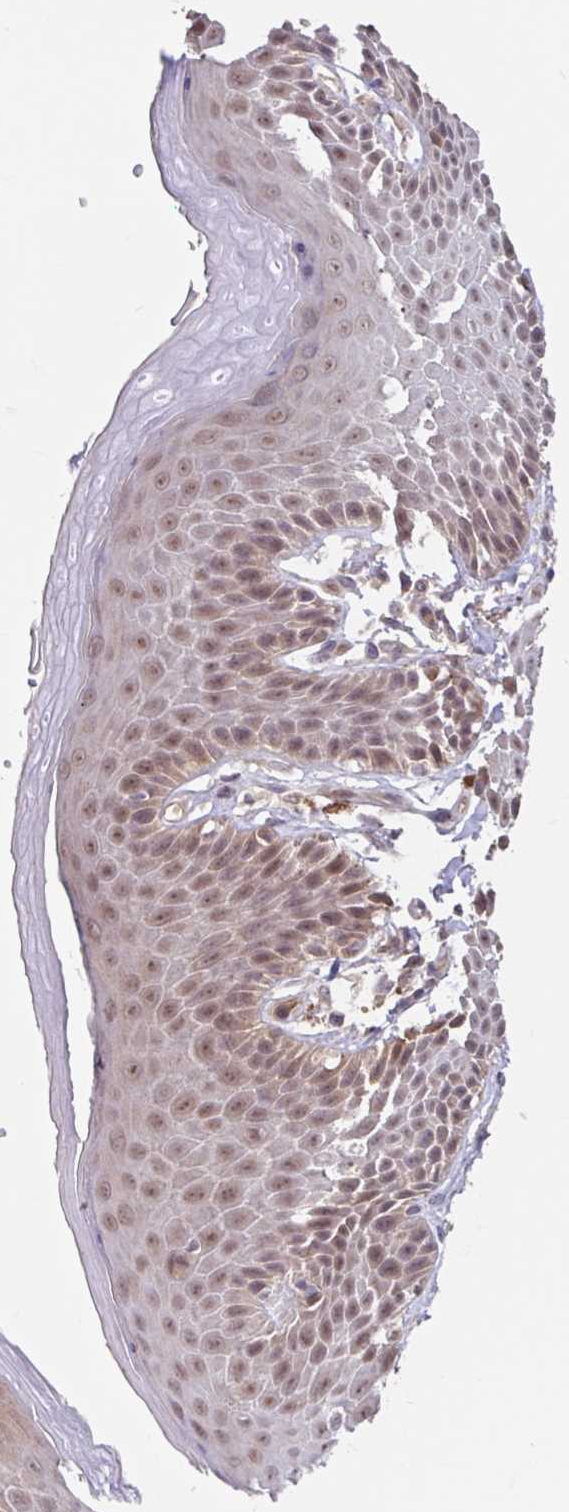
{"staining": {"intensity": "moderate", "quantity": "25%-75%", "location": "nuclear"}, "tissue": "skin", "cell_type": "Epidermal cells", "image_type": "normal", "snomed": [{"axis": "morphology", "description": "Normal tissue, NOS"}, {"axis": "topography", "description": "Peripheral nerve tissue"}], "caption": "Moderate nuclear expression is appreciated in about 25%-75% of epidermal cells in benign skin. (DAB (3,3'-diaminobenzidine) IHC with brightfield microscopy, high magnification).", "gene": "STYXL1", "patient": {"sex": "male", "age": 51}}